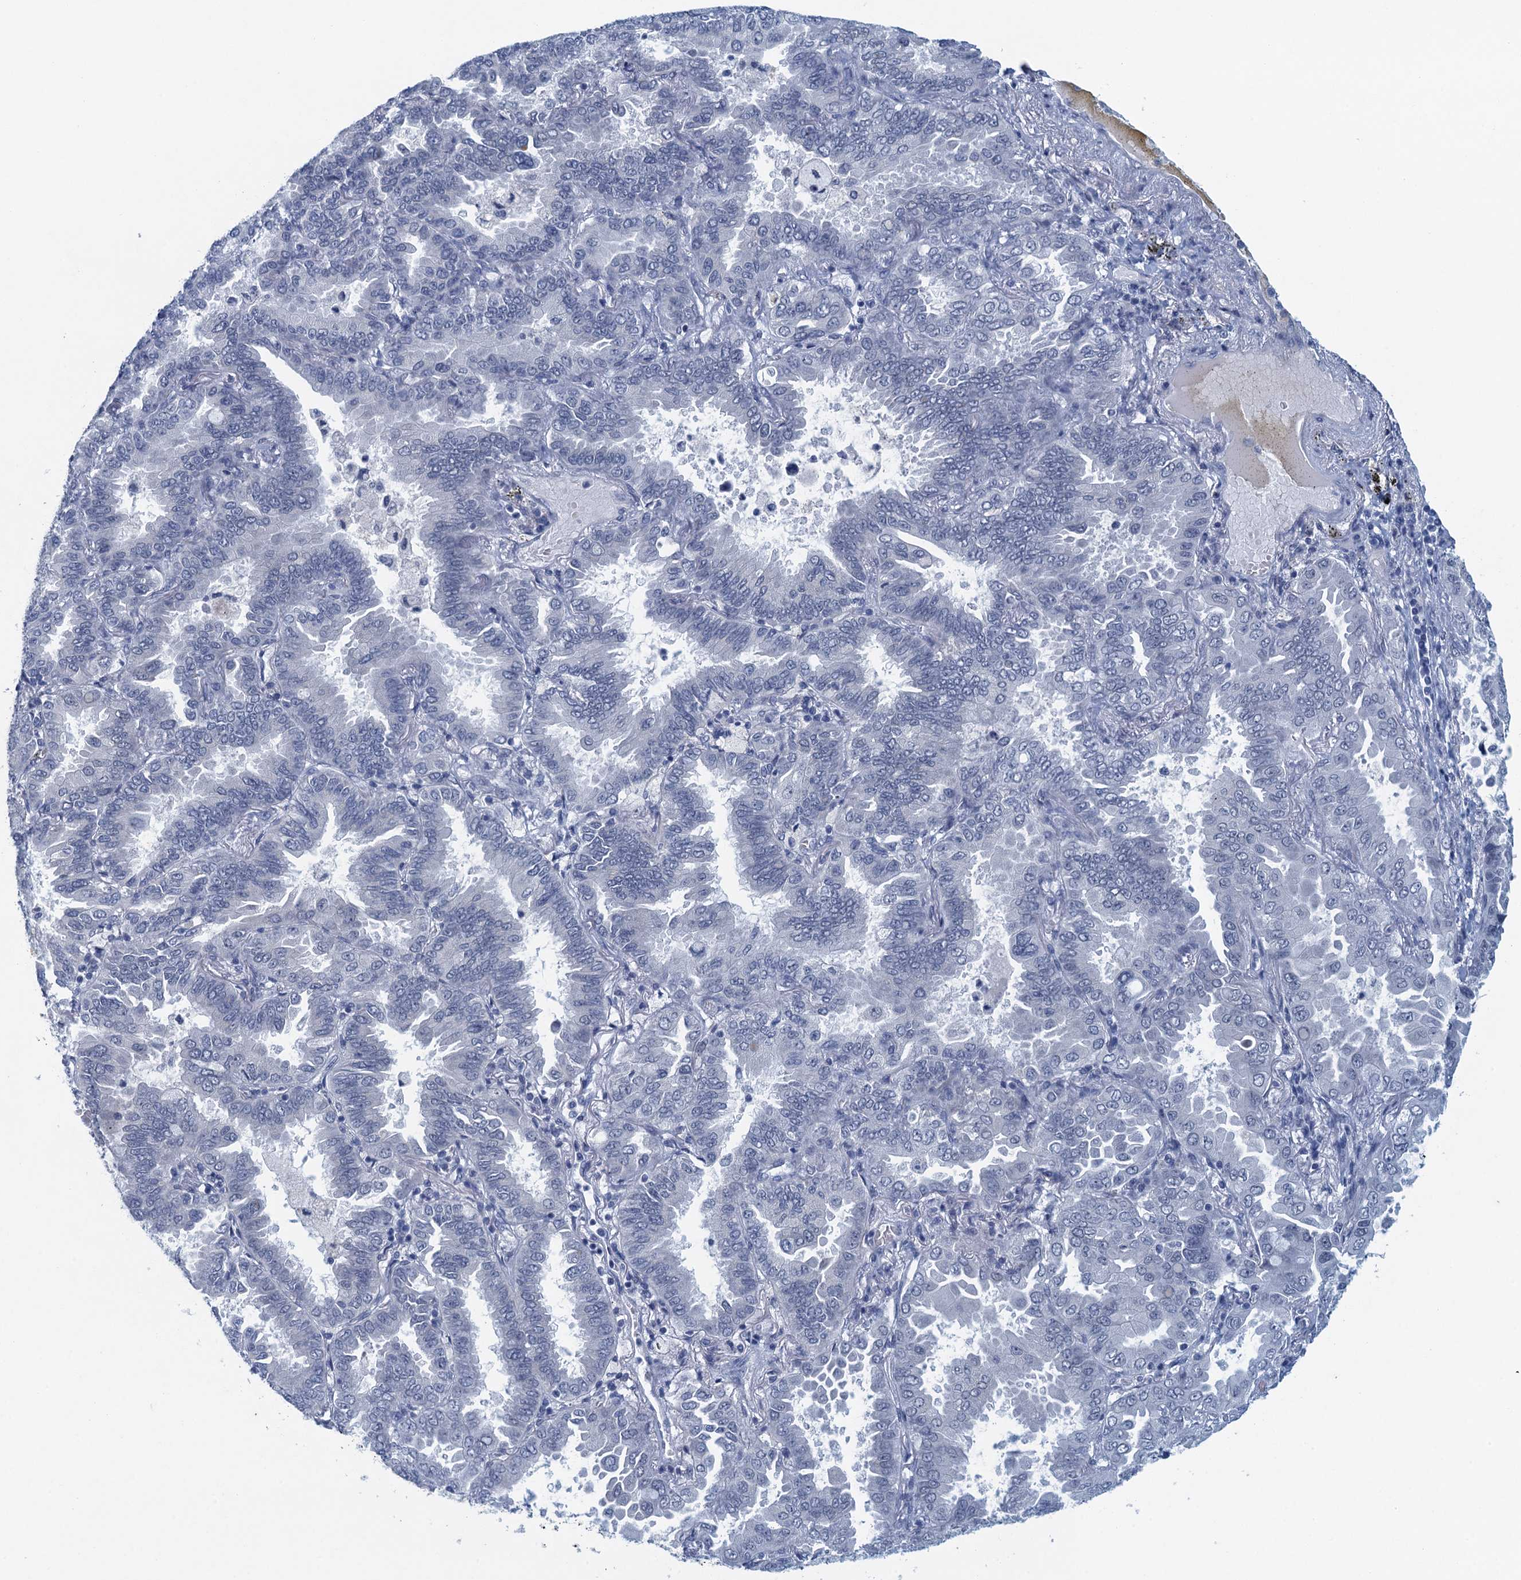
{"staining": {"intensity": "negative", "quantity": "none", "location": "none"}, "tissue": "lung cancer", "cell_type": "Tumor cells", "image_type": "cancer", "snomed": [{"axis": "morphology", "description": "Adenocarcinoma, NOS"}, {"axis": "topography", "description": "Lung"}], "caption": "IHC of human lung cancer displays no staining in tumor cells. (DAB (3,3'-diaminobenzidine) immunohistochemistry with hematoxylin counter stain).", "gene": "ENSG00000131152", "patient": {"sex": "male", "age": 64}}